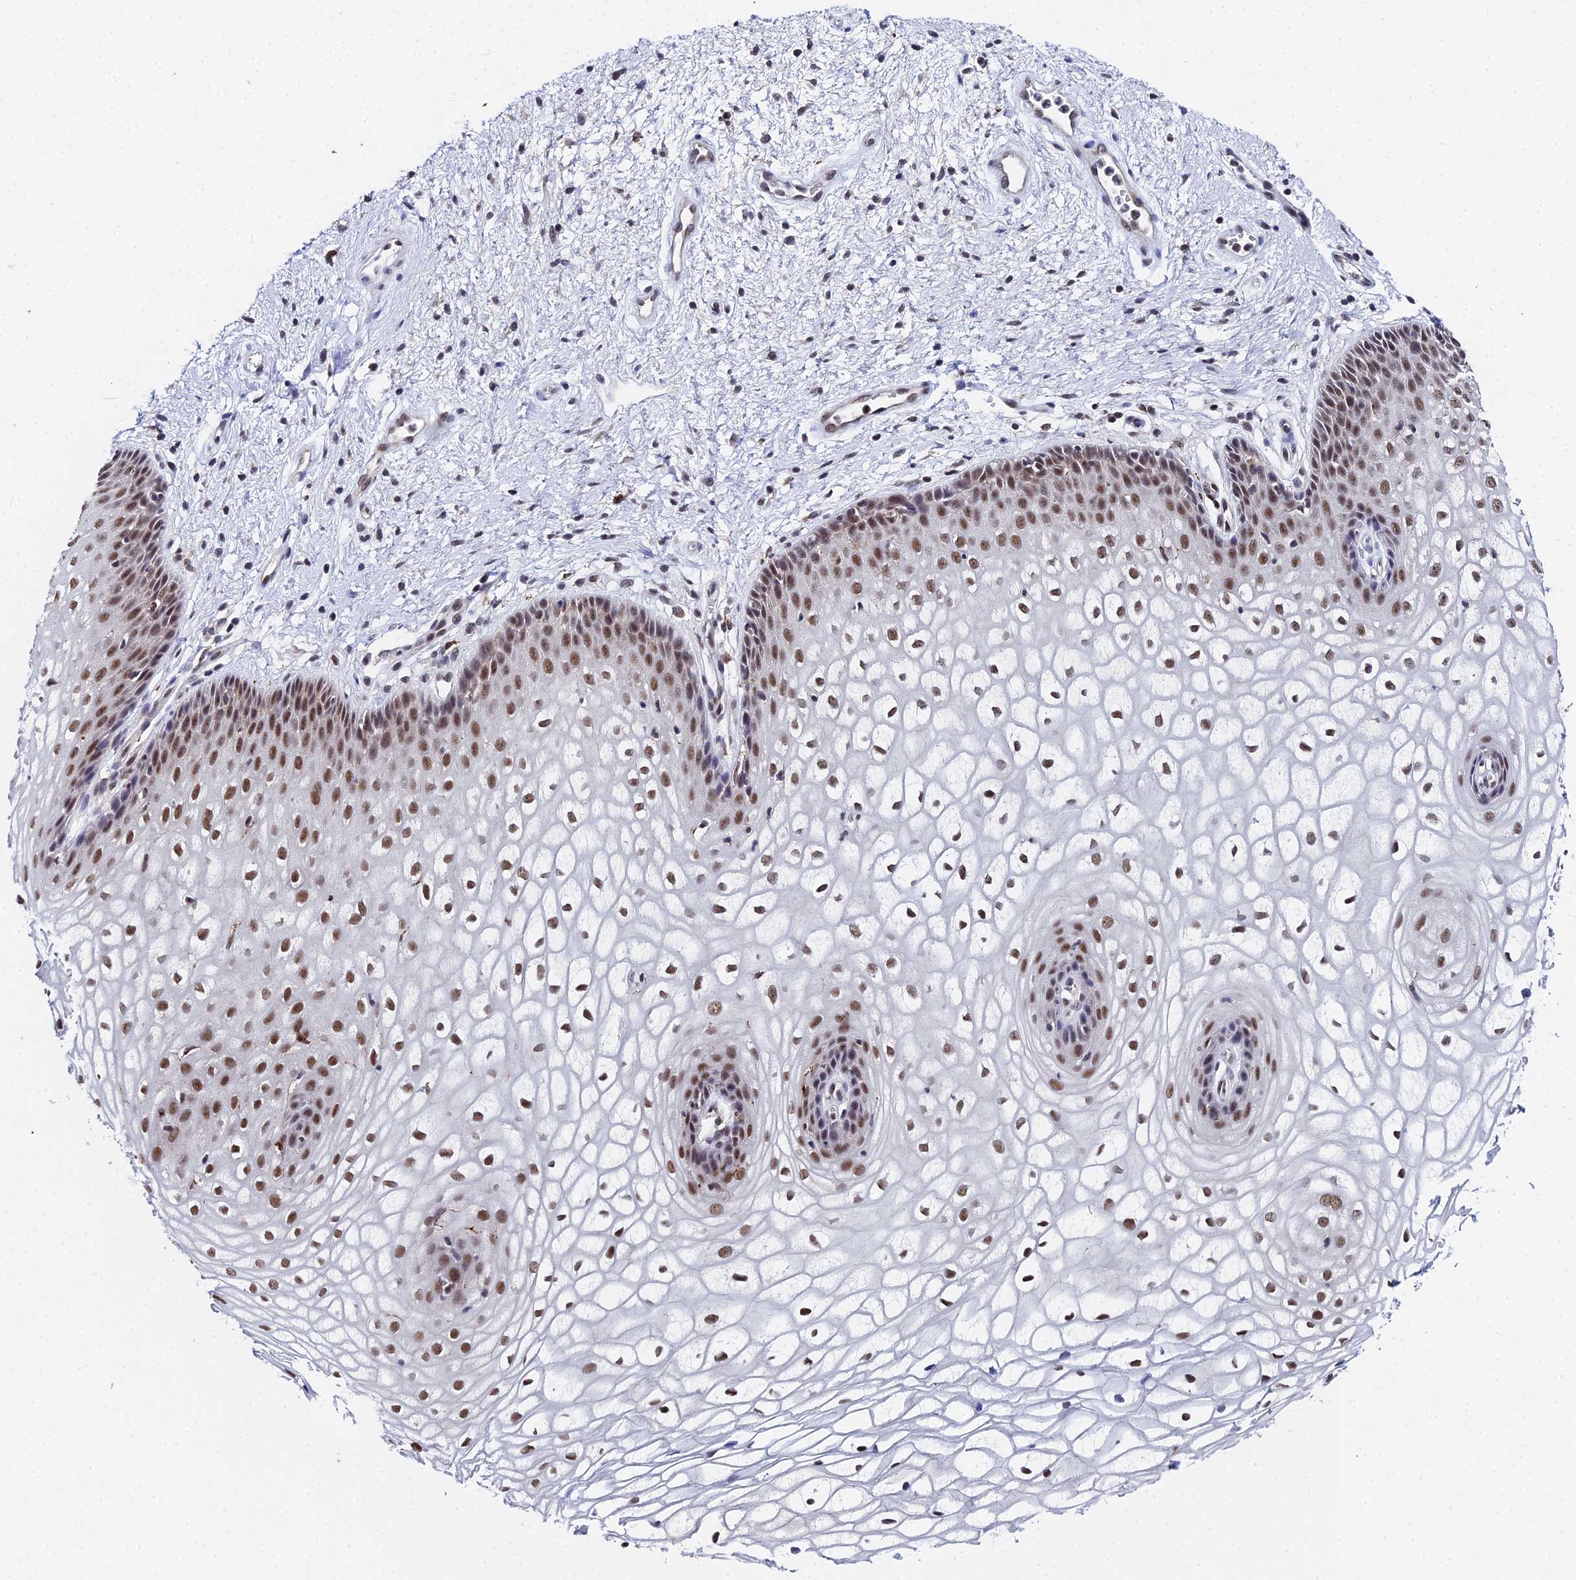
{"staining": {"intensity": "strong", "quantity": "25%-75%", "location": "nuclear"}, "tissue": "vagina", "cell_type": "Squamous epithelial cells", "image_type": "normal", "snomed": [{"axis": "morphology", "description": "Normal tissue, NOS"}, {"axis": "topography", "description": "Vagina"}], "caption": "Protein expression by IHC shows strong nuclear positivity in about 25%-75% of squamous epithelial cells in benign vagina.", "gene": "MAGOHB", "patient": {"sex": "female", "age": 34}}